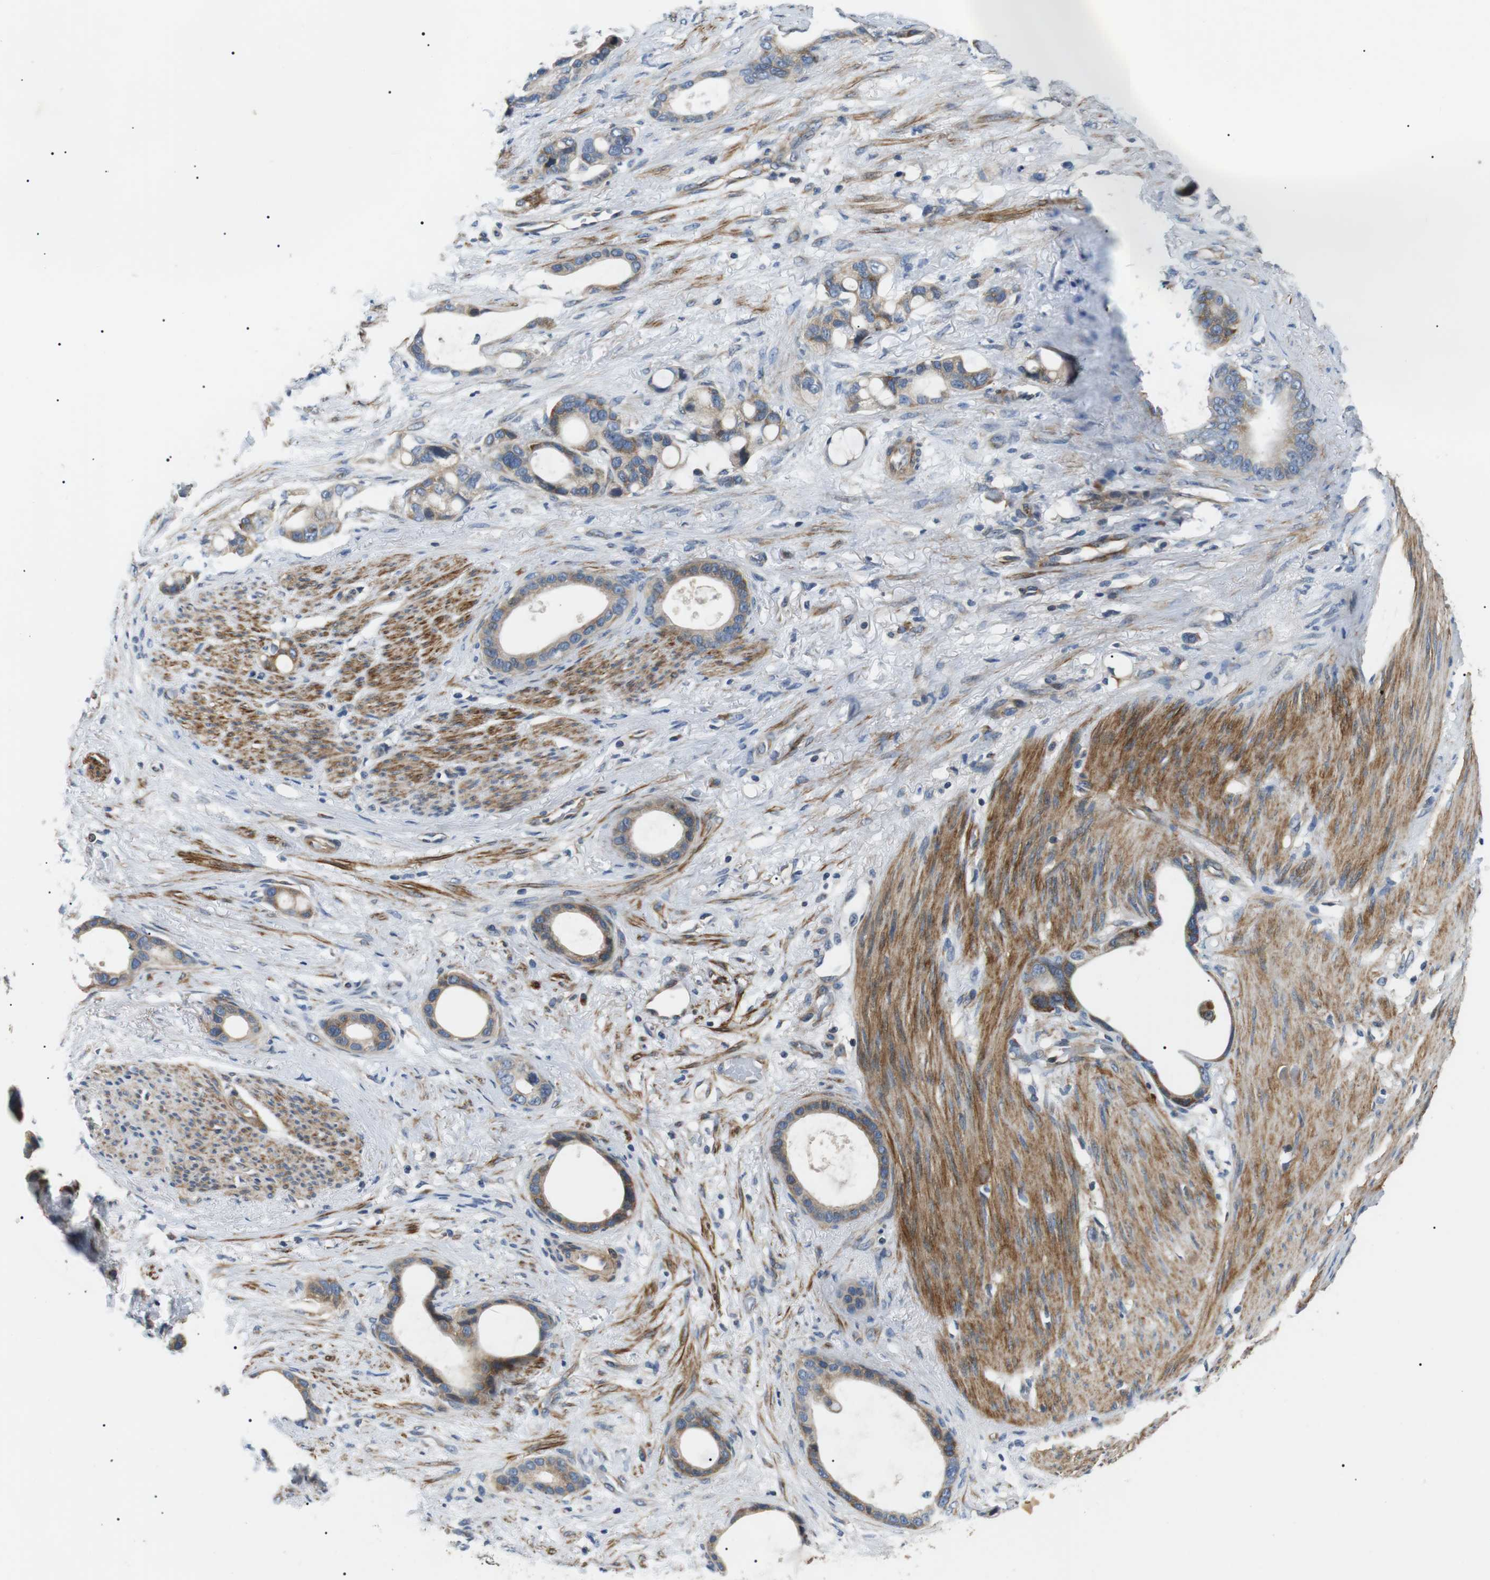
{"staining": {"intensity": "moderate", "quantity": "25%-75%", "location": "cytoplasmic/membranous"}, "tissue": "stomach cancer", "cell_type": "Tumor cells", "image_type": "cancer", "snomed": [{"axis": "morphology", "description": "Adenocarcinoma, NOS"}, {"axis": "topography", "description": "Stomach"}], "caption": "Stomach cancer (adenocarcinoma) stained with a brown dye shows moderate cytoplasmic/membranous positive staining in about 25%-75% of tumor cells.", "gene": "DIPK1A", "patient": {"sex": "female", "age": 75}}